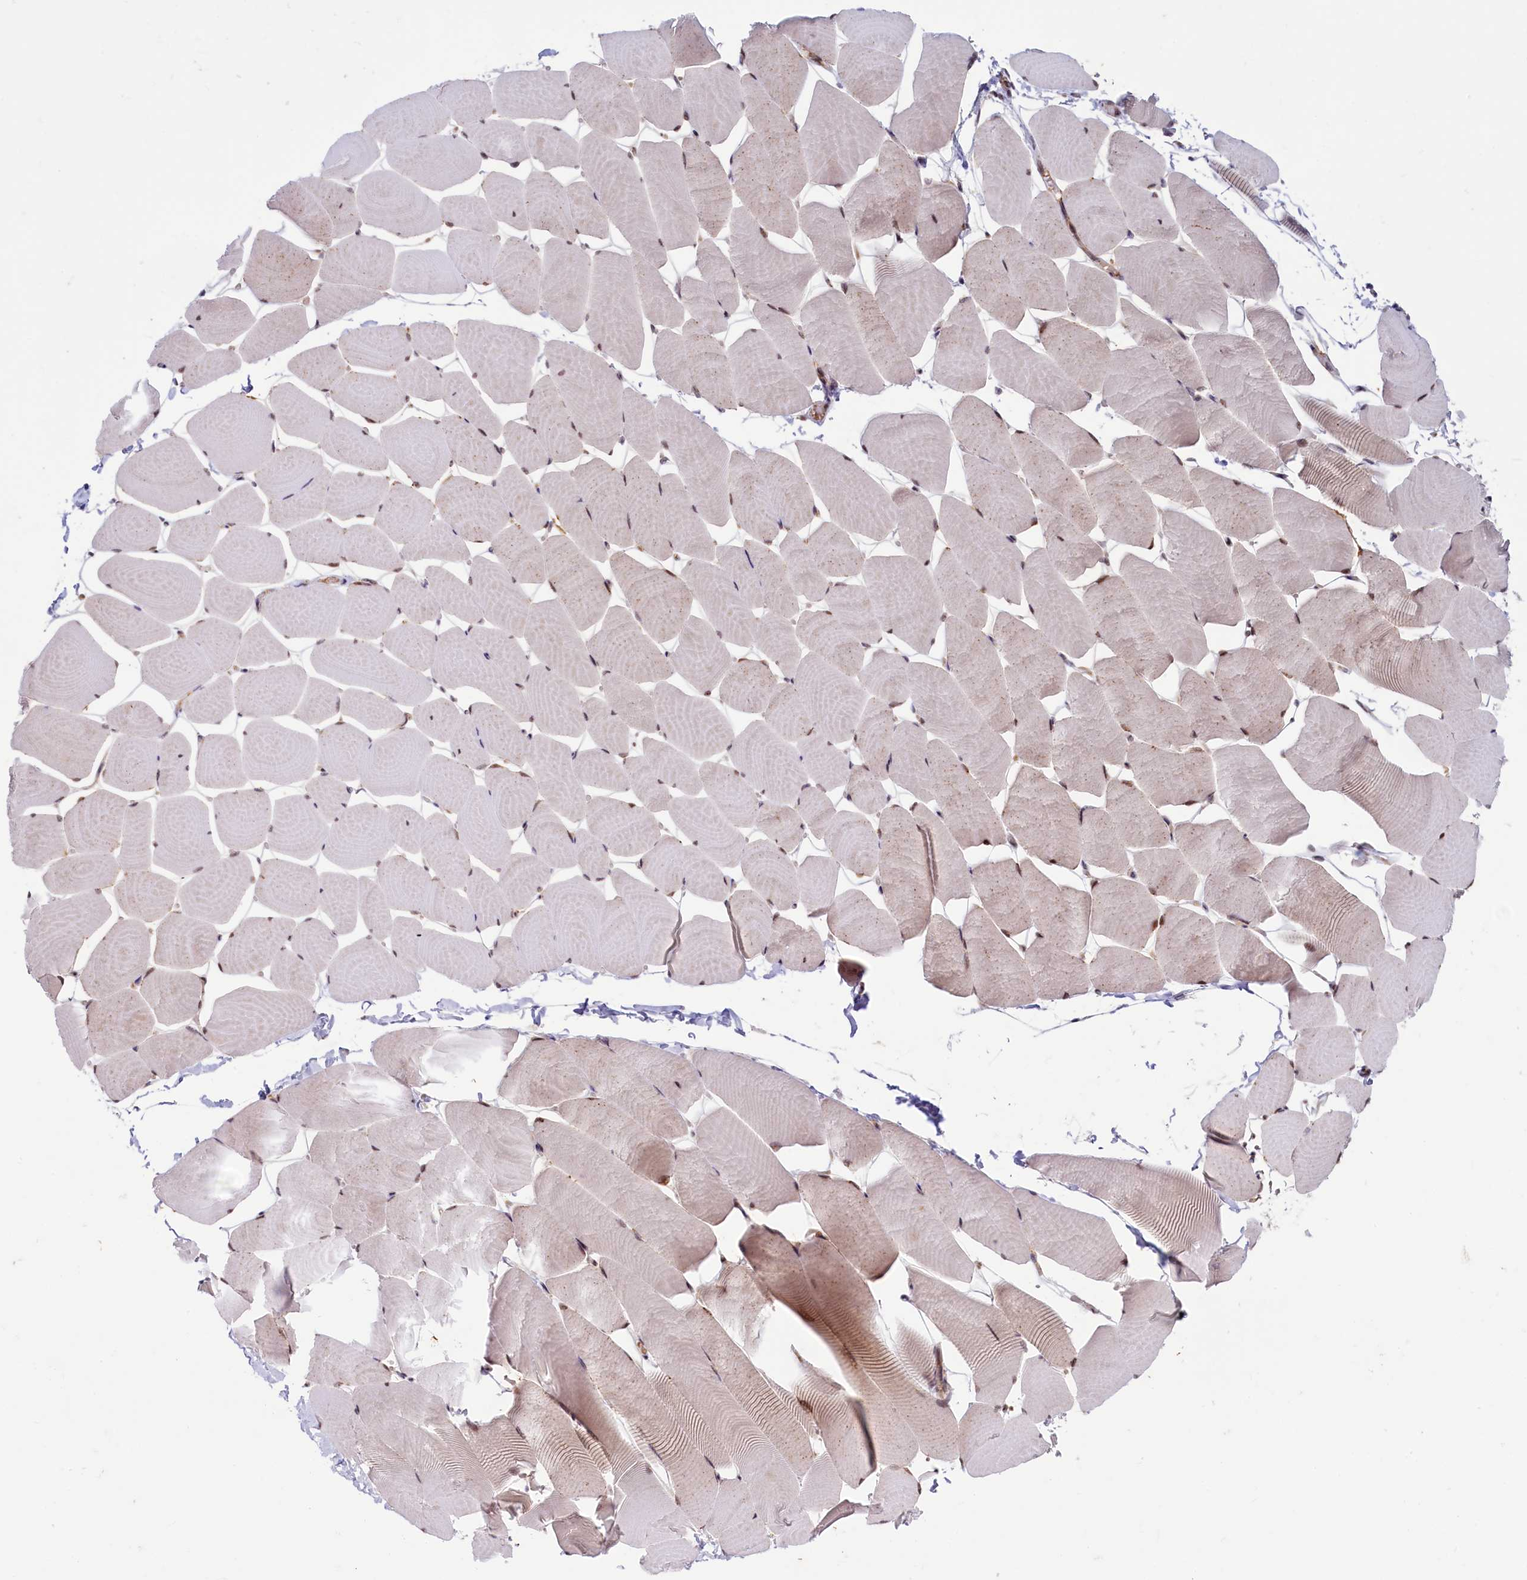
{"staining": {"intensity": "moderate", "quantity": ">75%", "location": "cytoplasmic/membranous,nuclear"}, "tissue": "skeletal muscle", "cell_type": "Myocytes", "image_type": "normal", "snomed": [{"axis": "morphology", "description": "Normal tissue, NOS"}, {"axis": "topography", "description": "Skeletal muscle"}], "caption": "A histopathology image of skeletal muscle stained for a protein exhibits moderate cytoplasmic/membranous,nuclear brown staining in myocytes. (Stains: DAB (3,3'-diaminobenzidine) in brown, nuclei in blue, Microscopy: brightfield microscopy at high magnification).", "gene": "SLC7A6OS", "patient": {"sex": "male", "age": 25}}